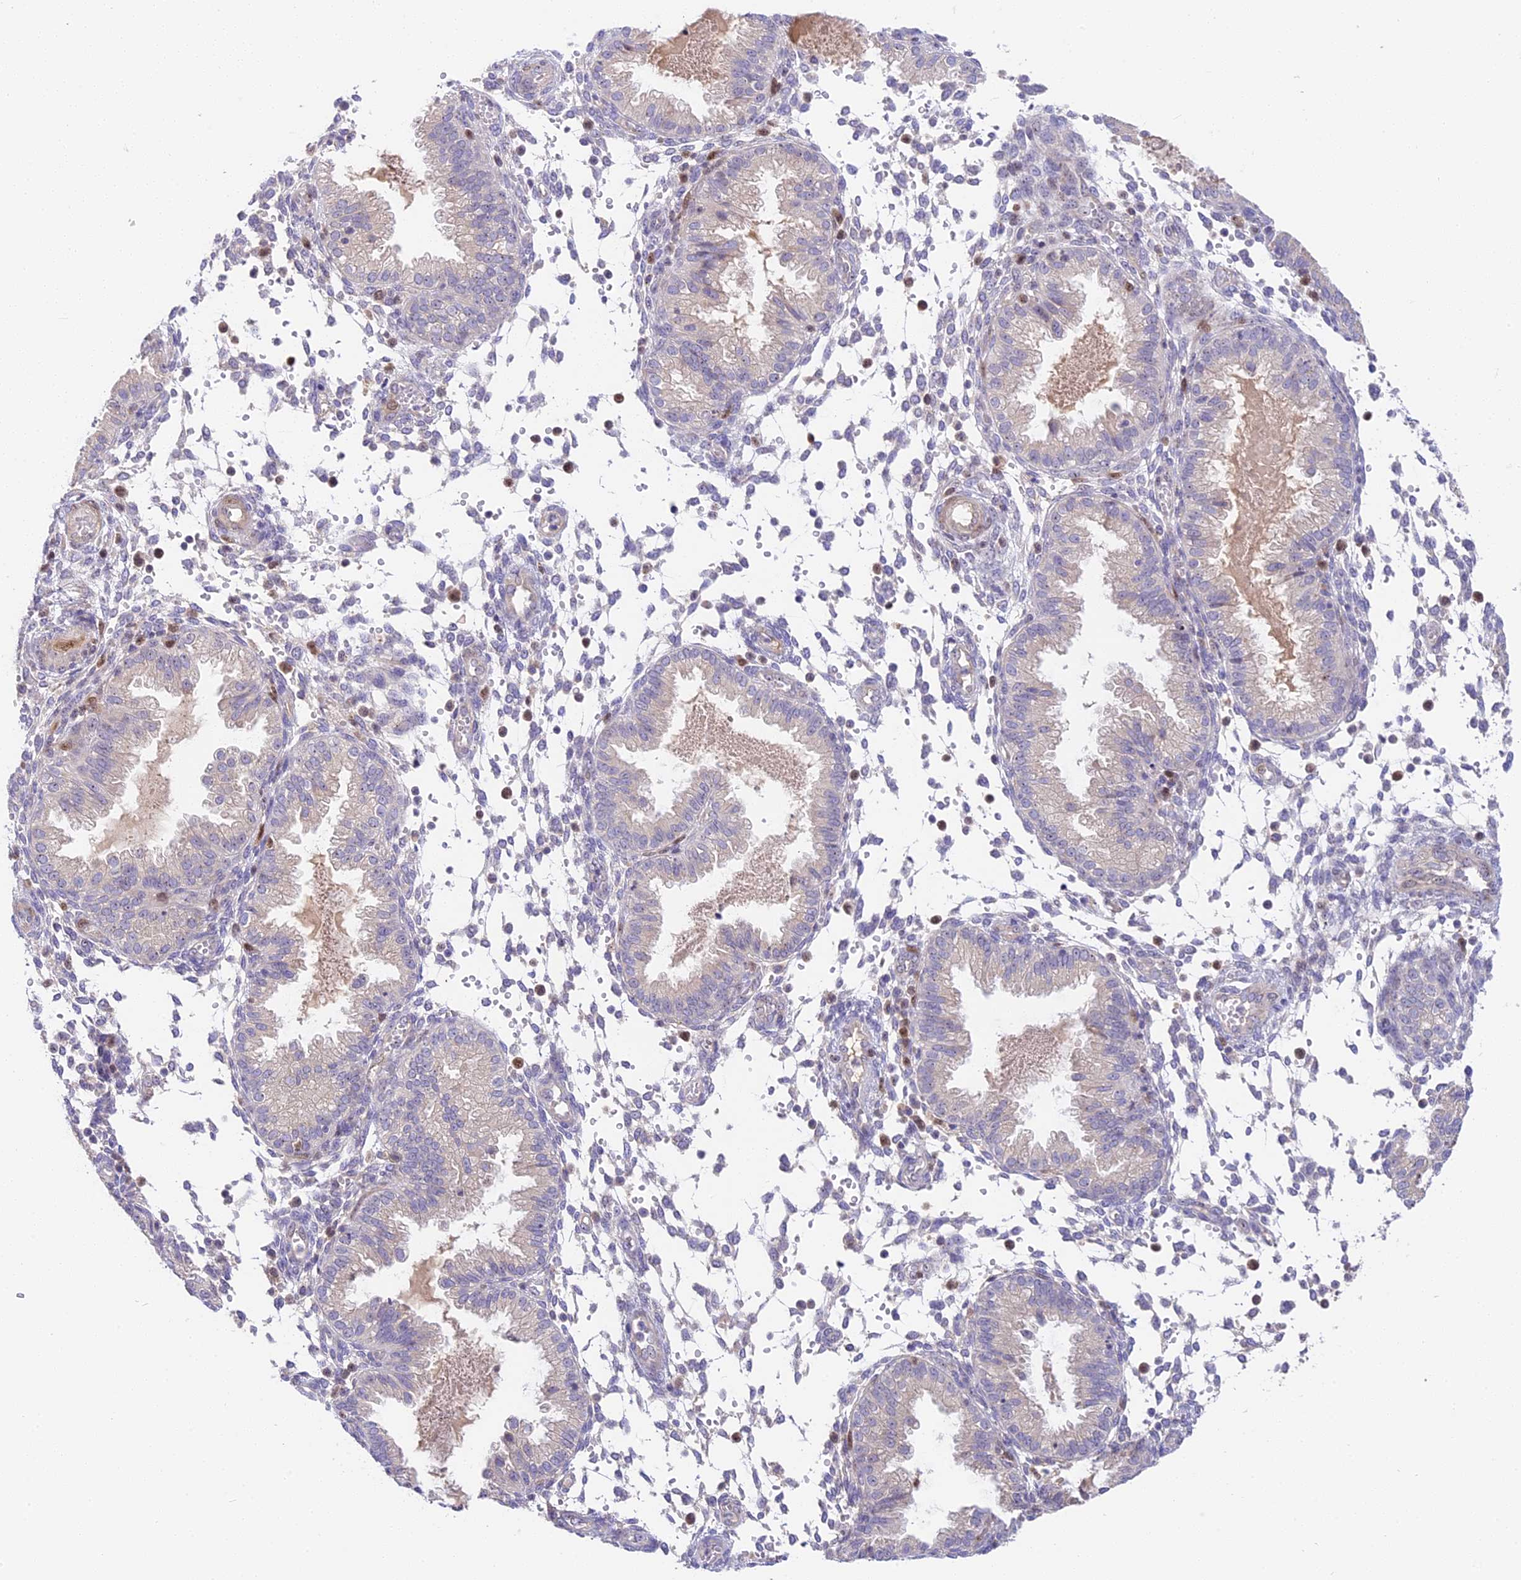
{"staining": {"intensity": "negative", "quantity": "none", "location": "none"}, "tissue": "endometrium", "cell_type": "Cells in endometrial stroma", "image_type": "normal", "snomed": [{"axis": "morphology", "description": "Normal tissue, NOS"}, {"axis": "topography", "description": "Endometrium"}], "caption": "There is no significant staining in cells in endometrial stroma of endometrium. (DAB (3,3'-diaminobenzidine) IHC with hematoxylin counter stain).", "gene": "RAD51", "patient": {"sex": "female", "age": 33}}